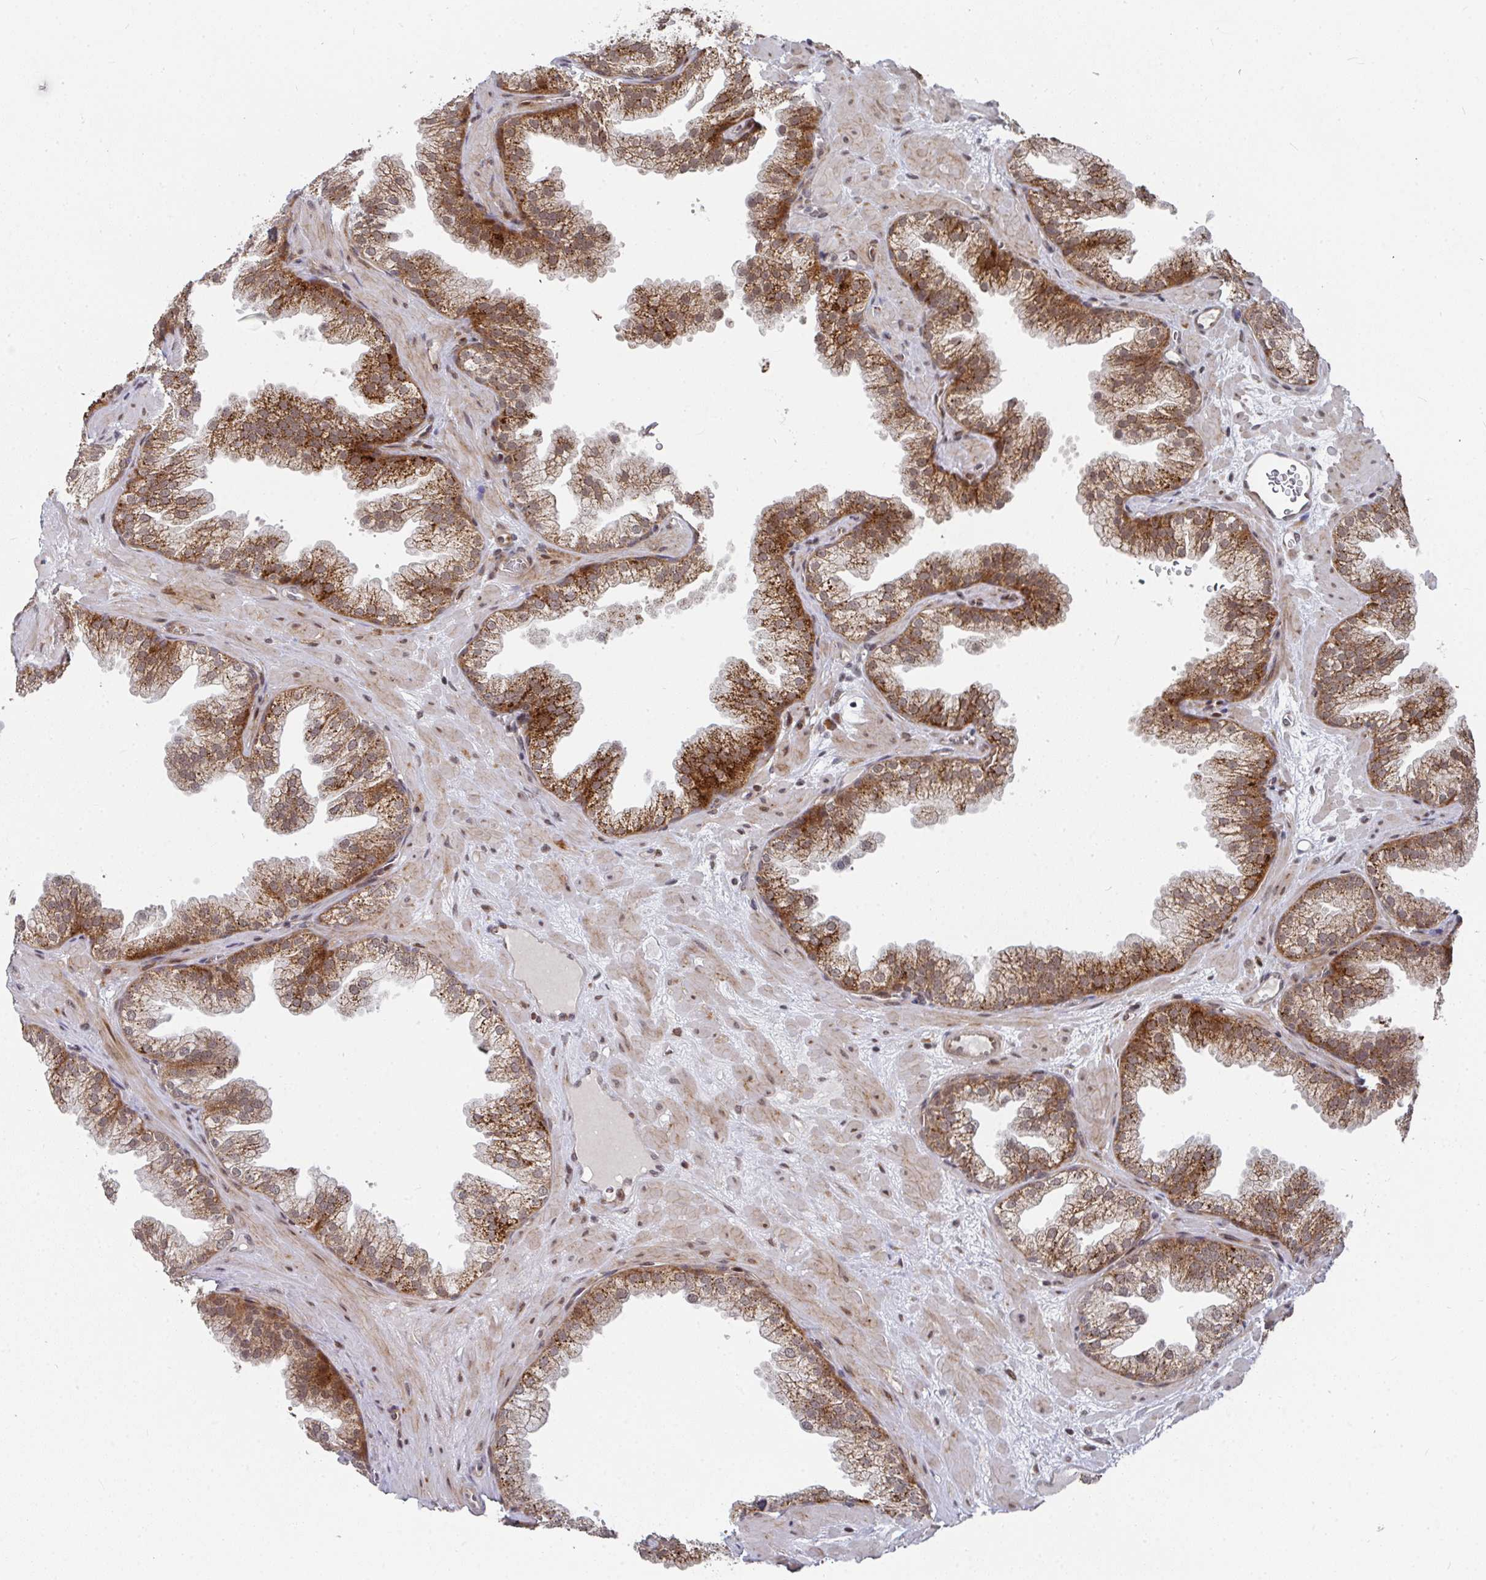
{"staining": {"intensity": "strong", "quantity": ">75%", "location": "cytoplasmic/membranous"}, "tissue": "prostate", "cell_type": "Glandular cells", "image_type": "normal", "snomed": [{"axis": "morphology", "description": "Normal tissue, NOS"}, {"axis": "topography", "description": "Prostate"}], "caption": "A high-resolution photomicrograph shows immunohistochemistry (IHC) staining of unremarkable prostate, which exhibits strong cytoplasmic/membranous positivity in approximately >75% of glandular cells. Using DAB (brown) and hematoxylin (blue) stains, captured at high magnification using brightfield microscopy.", "gene": "RBBP5", "patient": {"sex": "male", "age": 37}}